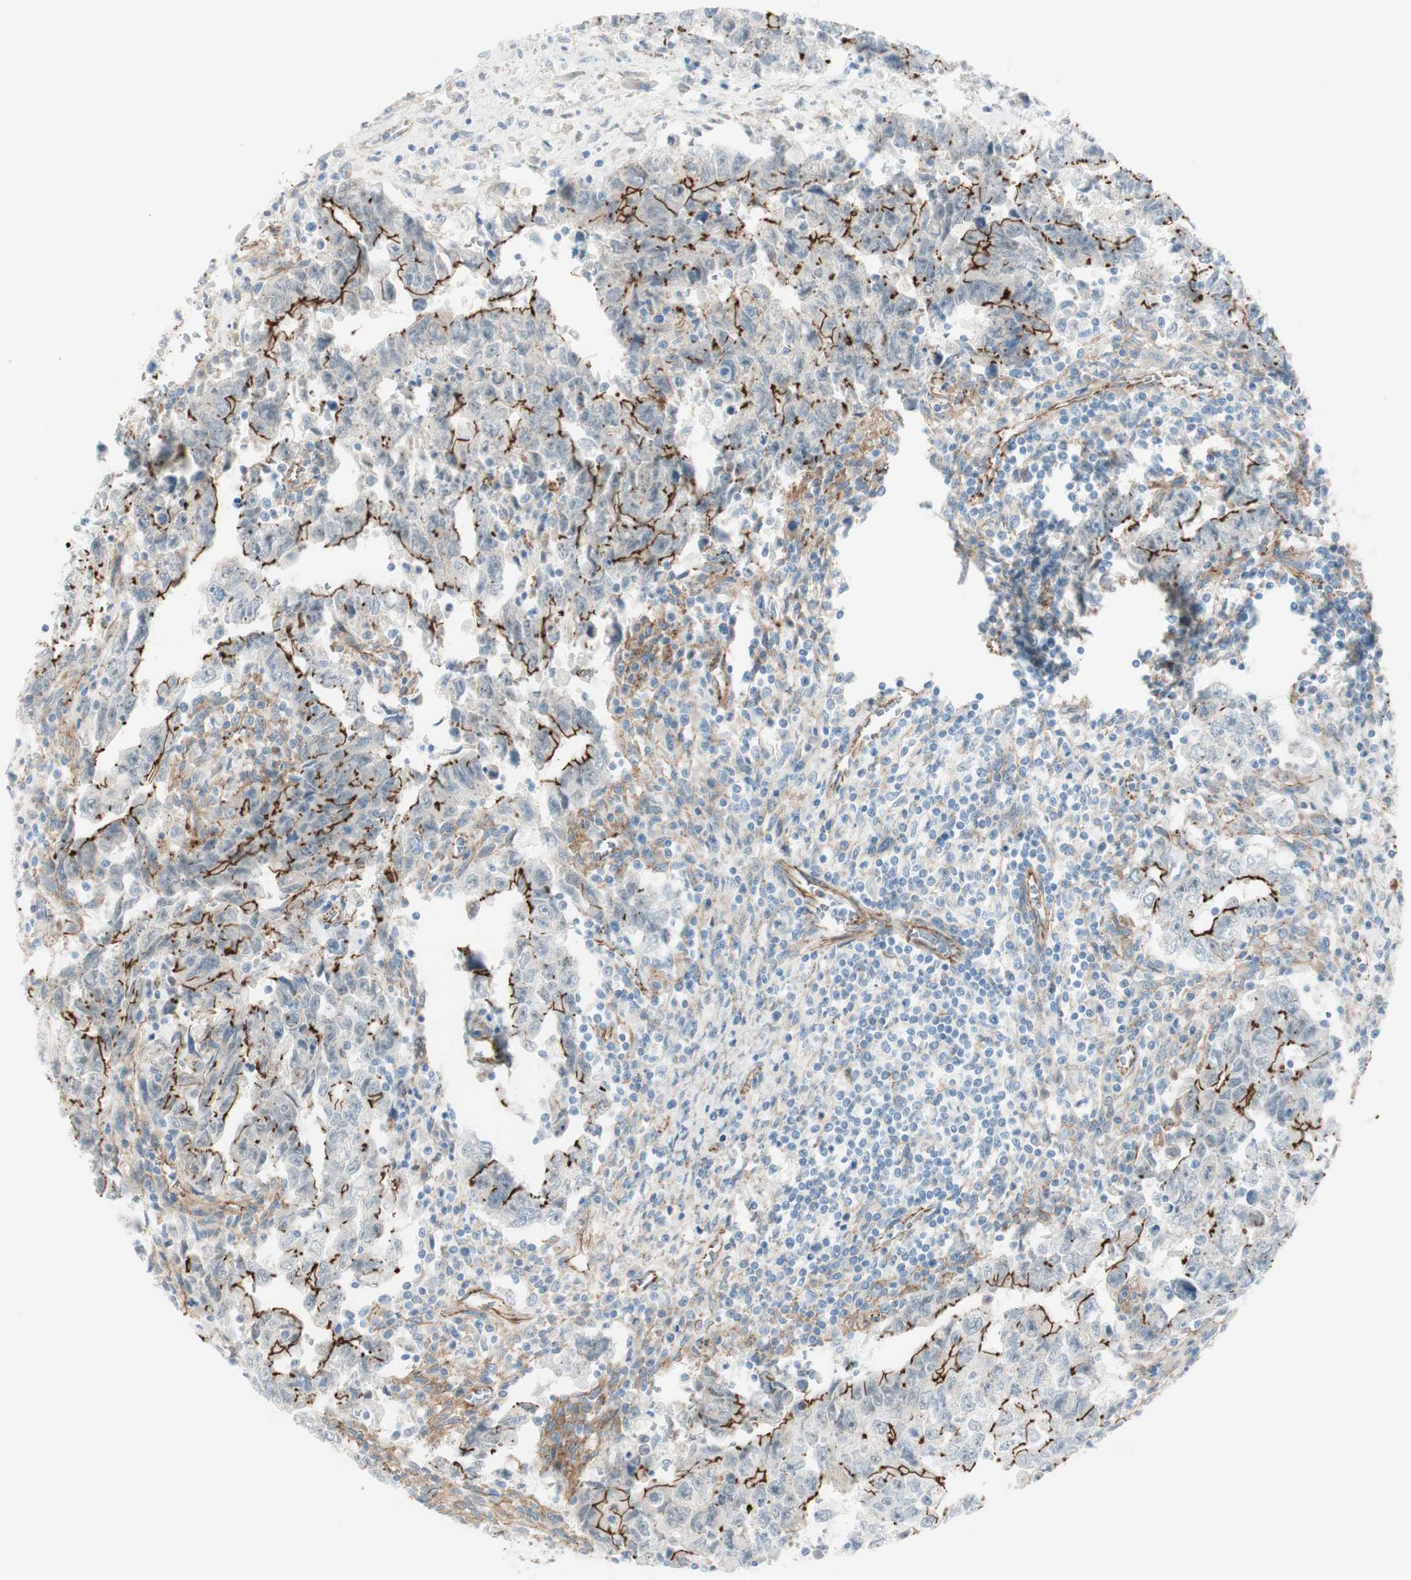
{"staining": {"intensity": "moderate", "quantity": "25%-75%", "location": "cytoplasmic/membranous"}, "tissue": "testis cancer", "cell_type": "Tumor cells", "image_type": "cancer", "snomed": [{"axis": "morphology", "description": "Carcinoma, Embryonal, NOS"}, {"axis": "topography", "description": "Testis"}], "caption": "Human testis embryonal carcinoma stained for a protein (brown) displays moderate cytoplasmic/membranous positive expression in about 25%-75% of tumor cells.", "gene": "TJP1", "patient": {"sex": "male", "age": 28}}